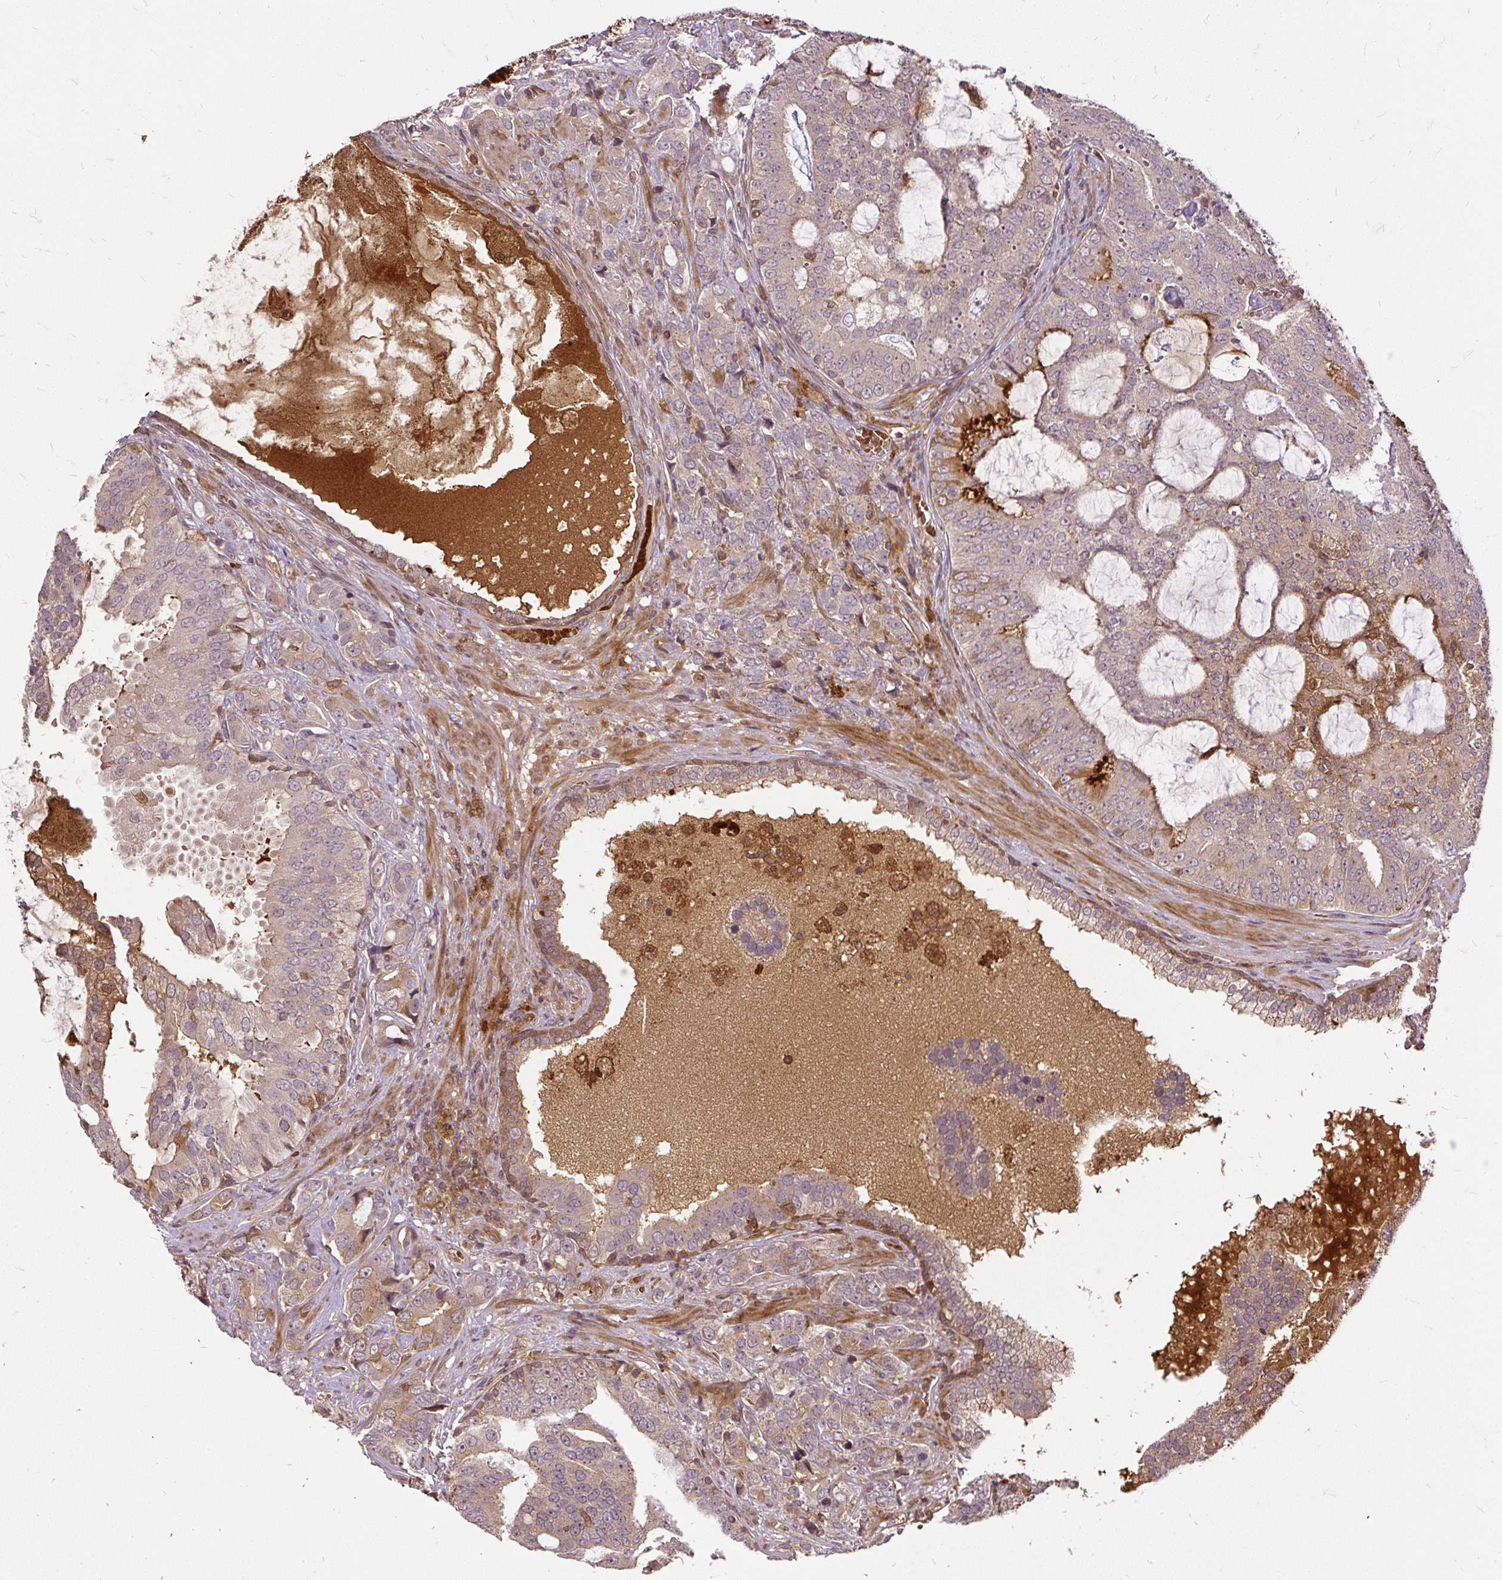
{"staining": {"intensity": "moderate", "quantity": "<25%", "location": "cytoplasmic/membranous"}, "tissue": "prostate cancer", "cell_type": "Tumor cells", "image_type": "cancer", "snomed": [{"axis": "morphology", "description": "Adenocarcinoma, High grade"}, {"axis": "topography", "description": "Prostate"}], "caption": "IHC histopathology image of prostate cancer (high-grade adenocarcinoma) stained for a protein (brown), which reveals low levels of moderate cytoplasmic/membranous positivity in approximately <25% of tumor cells.", "gene": "AP5S1", "patient": {"sex": "male", "age": 55}}